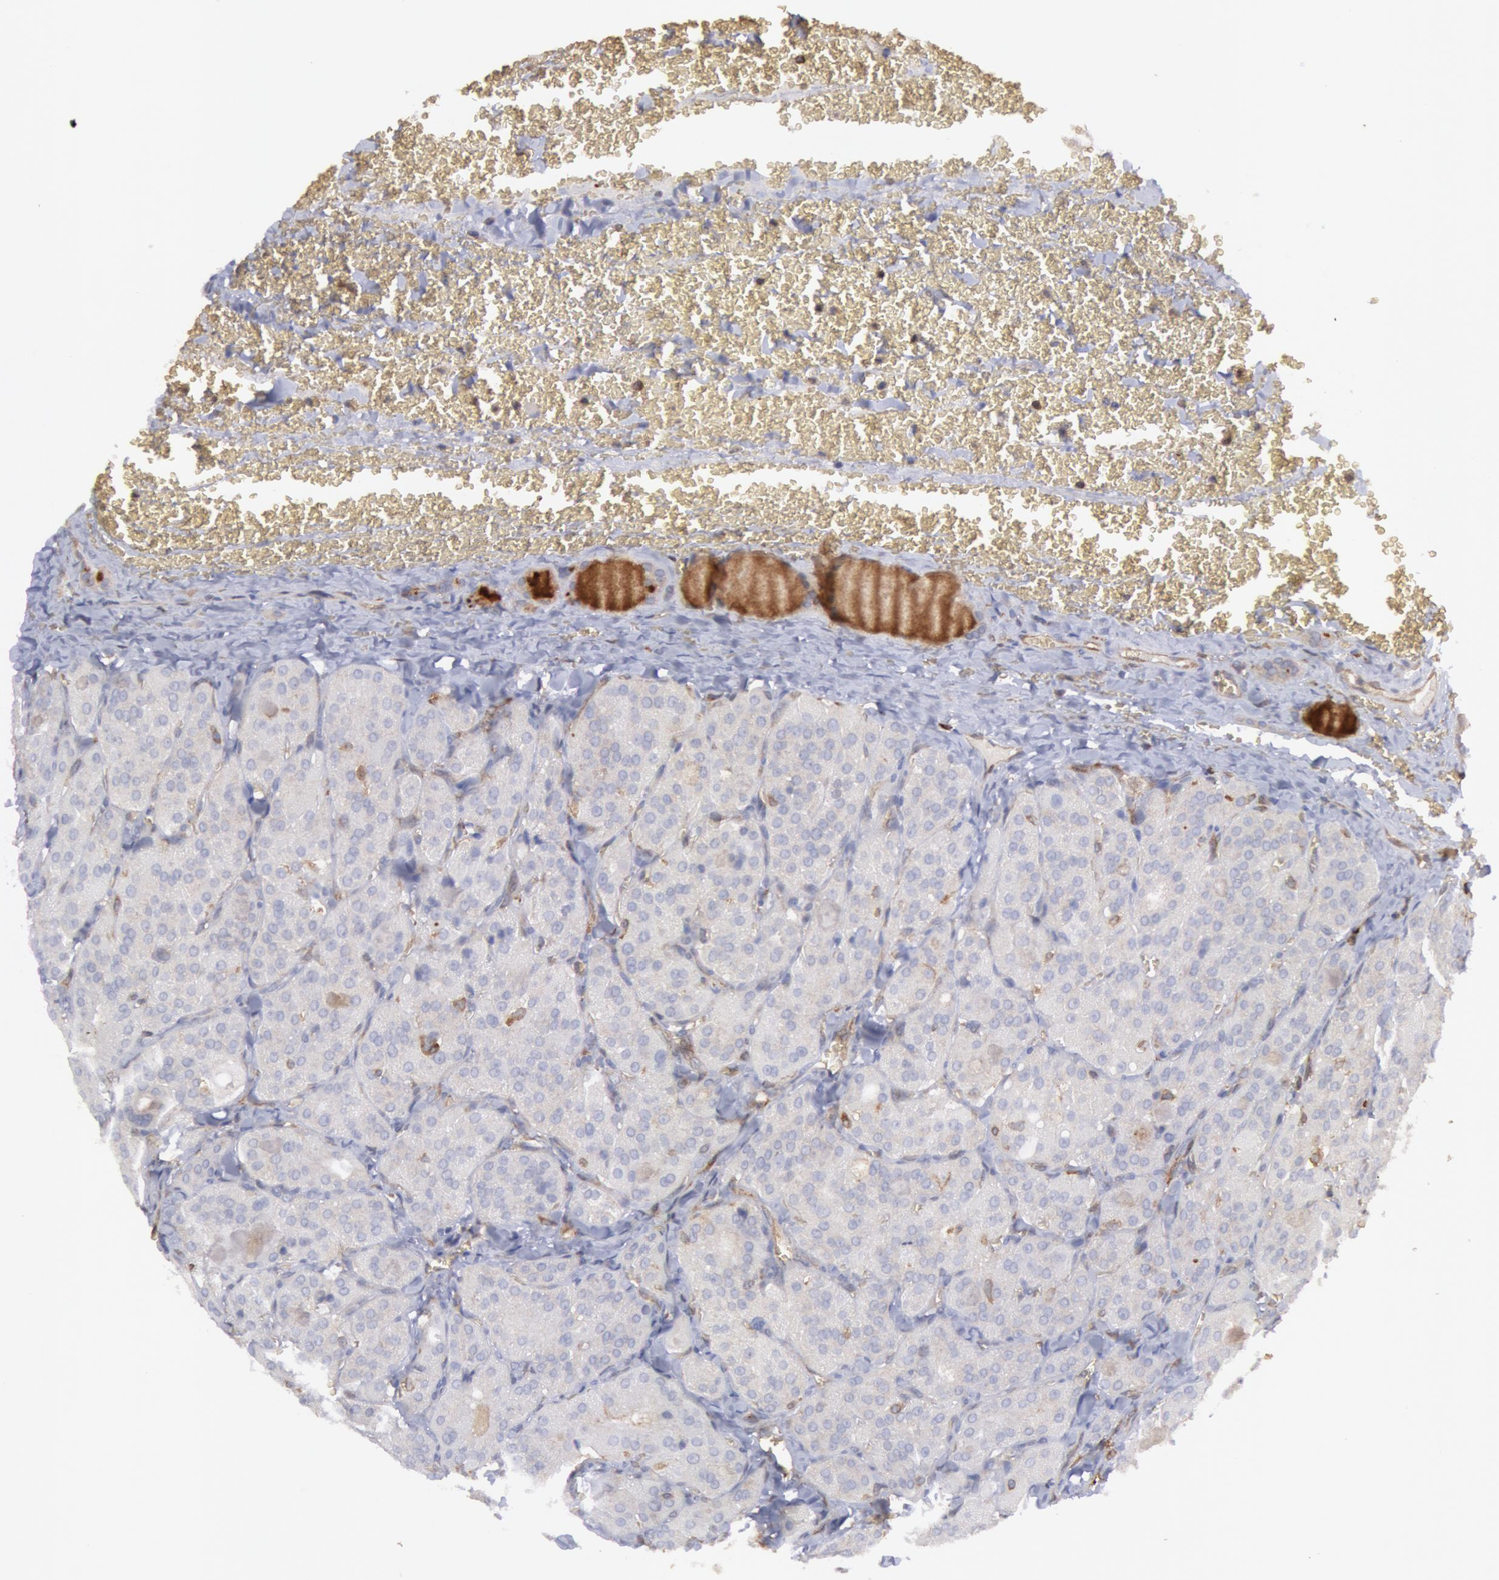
{"staining": {"intensity": "negative", "quantity": "none", "location": "none"}, "tissue": "thyroid cancer", "cell_type": "Tumor cells", "image_type": "cancer", "snomed": [{"axis": "morphology", "description": "Carcinoma, NOS"}, {"axis": "topography", "description": "Thyroid gland"}], "caption": "This is an IHC image of human carcinoma (thyroid). There is no positivity in tumor cells.", "gene": "IKBKB", "patient": {"sex": "male", "age": 76}}